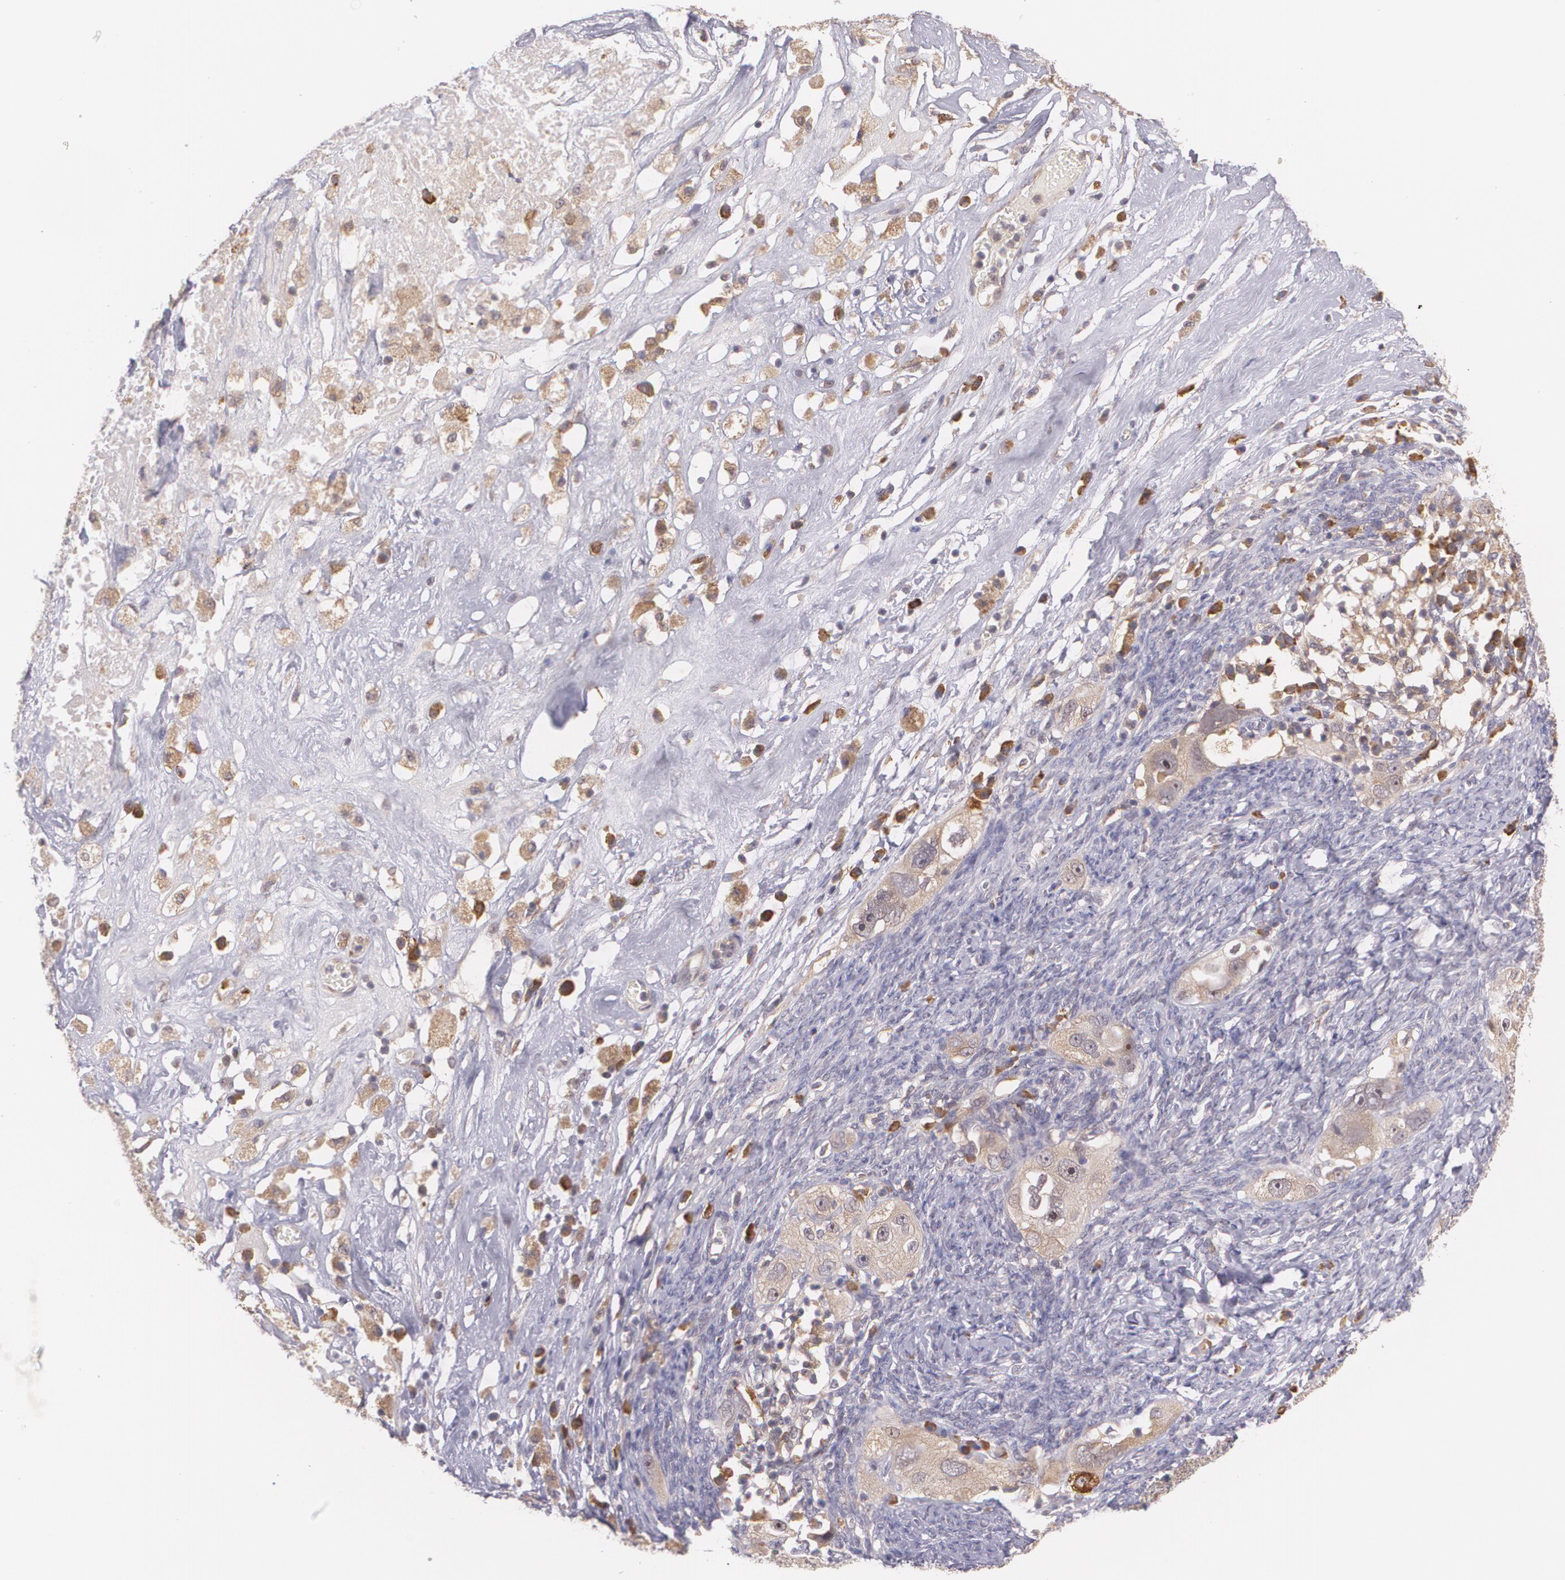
{"staining": {"intensity": "weak", "quantity": ">75%", "location": "cytoplasmic/membranous"}, "tissue": "ovarian cancer", "cell_type": "Tumor cells", "image_type": "cancer", "snomed": [{"axis": "morphology", "description": "Normal tissue, NOS"}, {"axis": "morphology", "description": "Cystadenocarcinoma, serous, NOS"}, {"axis": "topography", "description": "Ovary"}], "caption": "Human ovarian cancer stained with a brown dye displays weak cytoplasmic/membranous positive expression in approximately >75% of tumor cells.", "gene": "CCL17", "patient": {"sex": "female", "age": 62}}